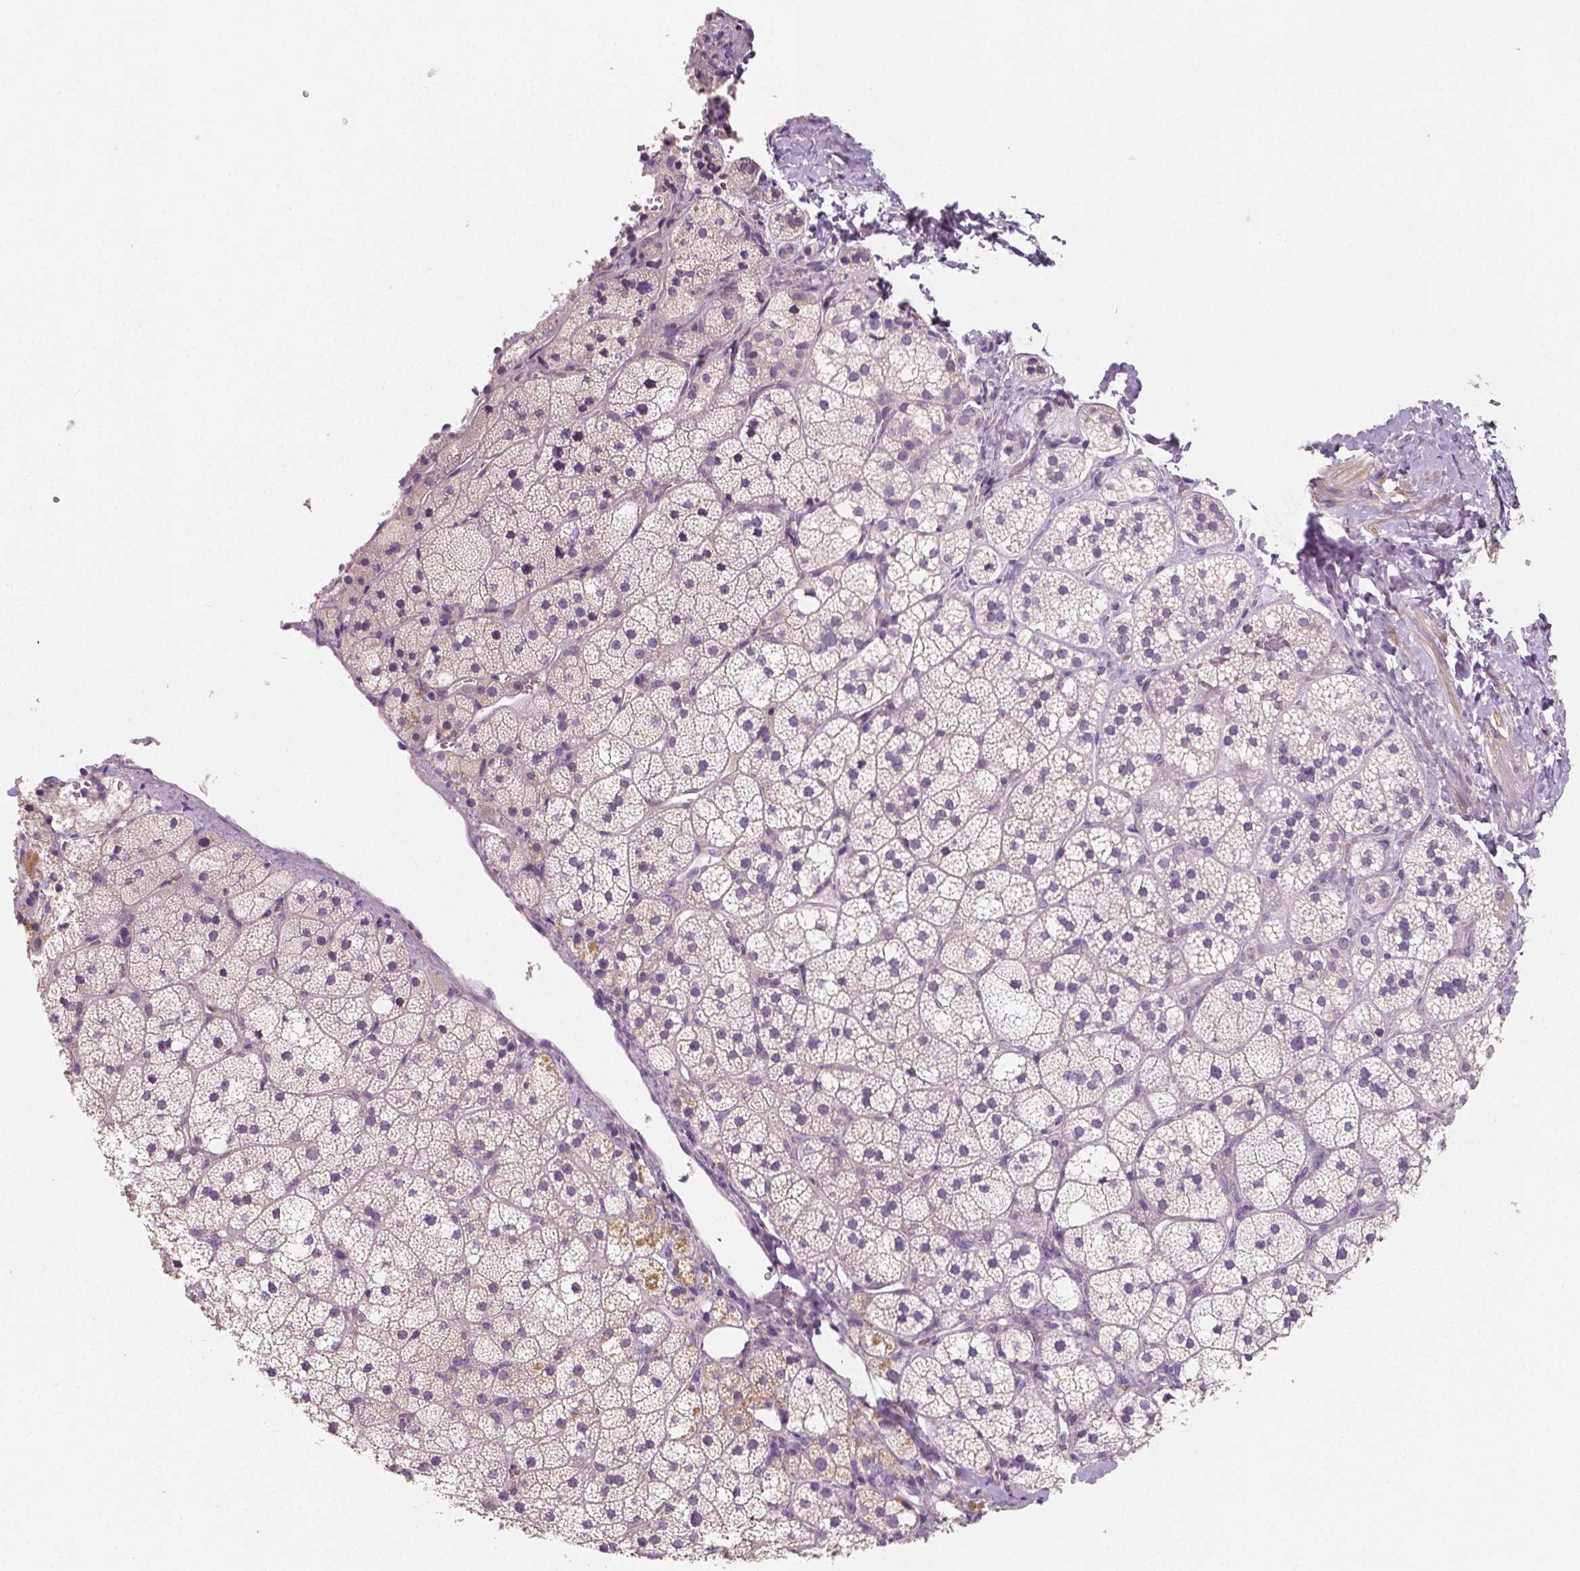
{"staining": {"intensity": "weak", "quantity": "25%-75%", "location": "cytoplasmic/membranous"}, "tissue": "adrenal gland", "cell_type": "Glandular cells", "image_type": "normal", "snomed": [{"axis": "morphology", "description": "Normal tissue, NOS"}, {"axis": "topography", "description": "Adrenal gland"}], "caption": "An image of adrenal gland stained for a protein shows weak cytoplasmic/membranous brown staining in glandular cells.", "gene": "LSM14B", "patient": {"sex": "male", "age": 53}}